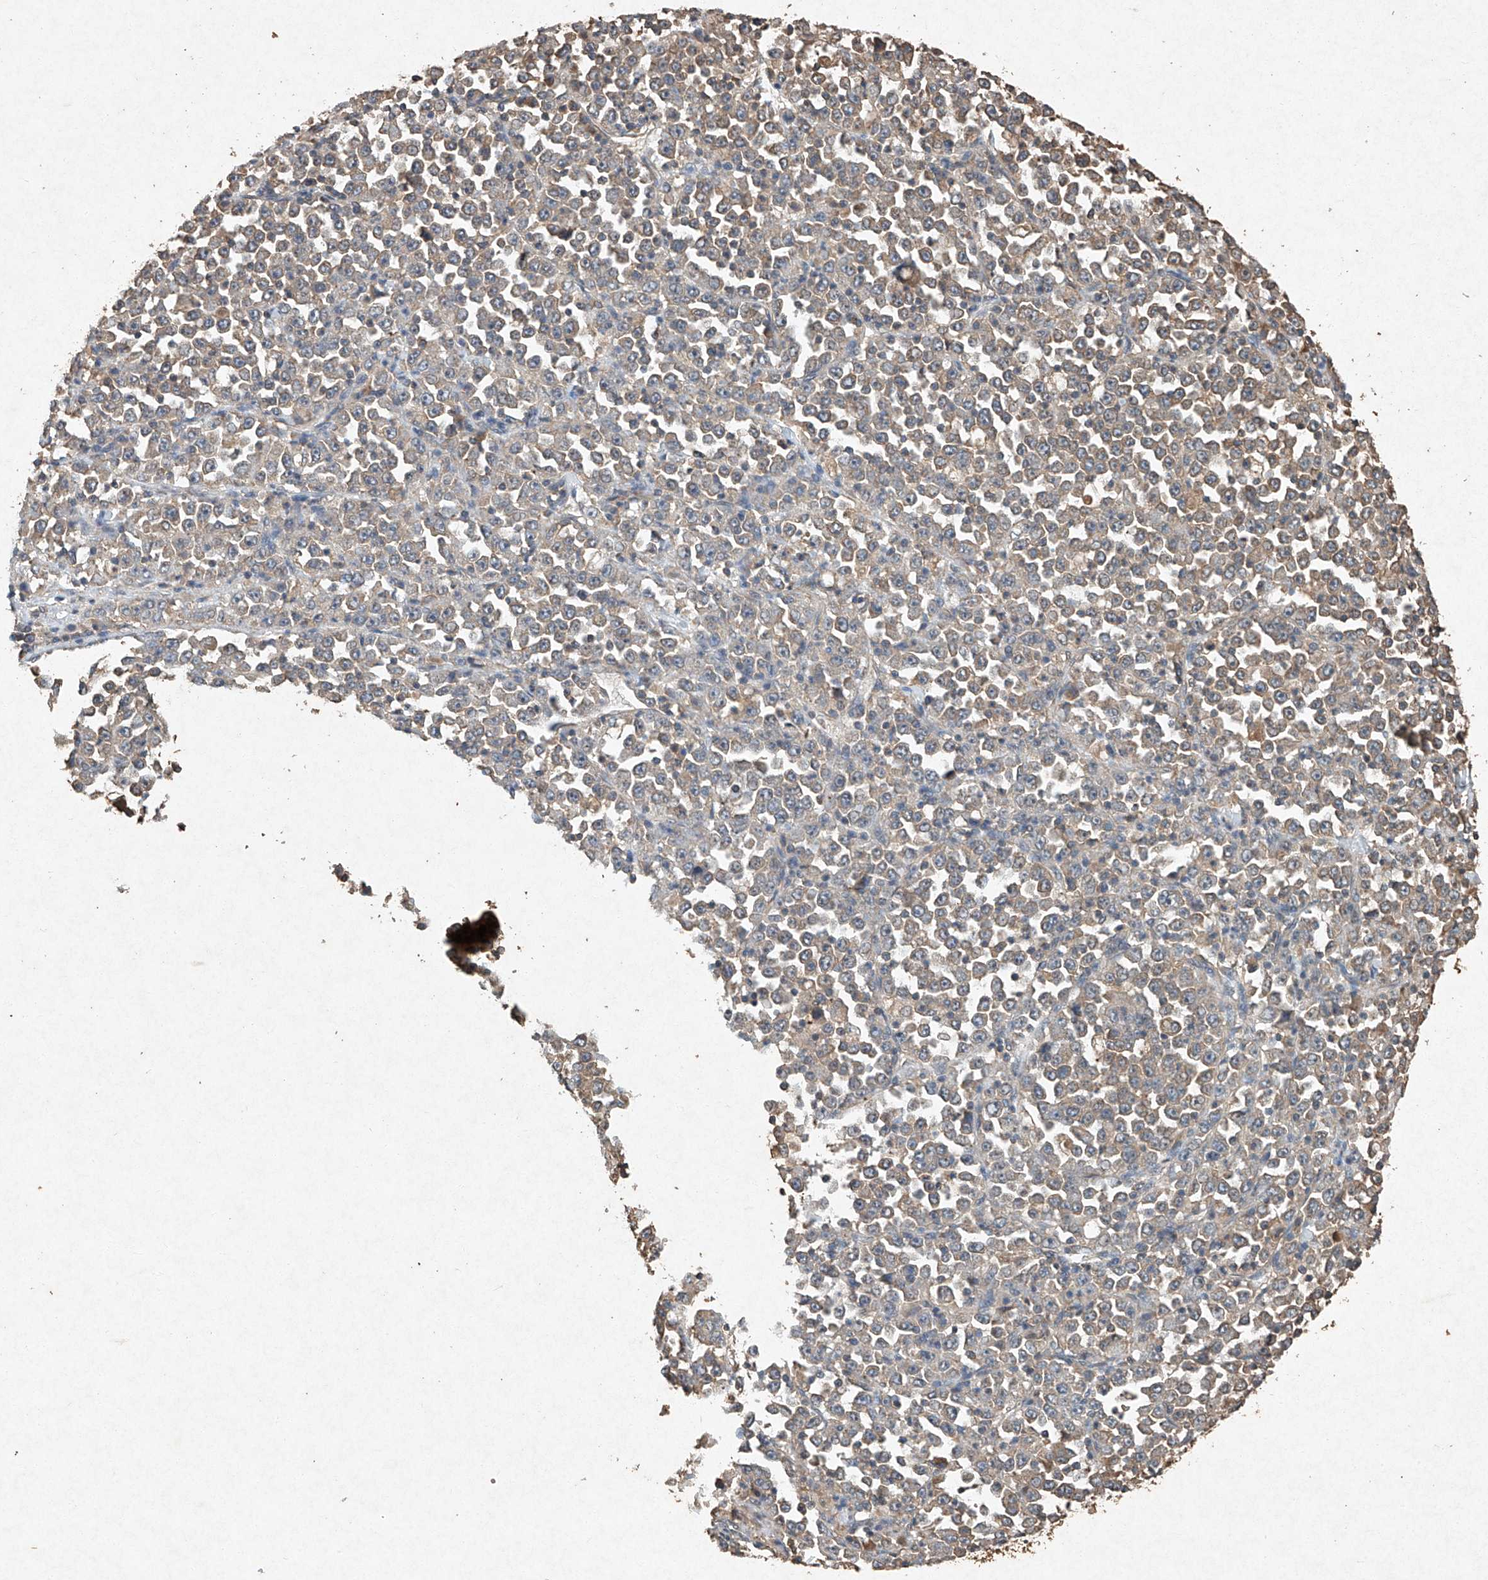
{"staining": {"intensity": "weak", "quantity": "25%-75%", "location": "cytoplasmic/membranous"}, "tissue": "stomach cancer", "cell_type": "Tumor cells", "image_type": "cancer", "snomed": [{"axis": "morphology", "description": "Normal tissue, NOS"}, {"axis": "morphology", "description": "Adenocarcinoma, NOS"}, {"axis": "topography", "description": "Stomach, upper"}, {"axis": "topography", "description": "Stomach"}], "caption": "Protein staining displays weak cytoplasmic/membranous staining in about 25%-75% of tumor cells in stomach cancer.", "gene": "STK3", "patient": {"sex": "male", "age": 59}}